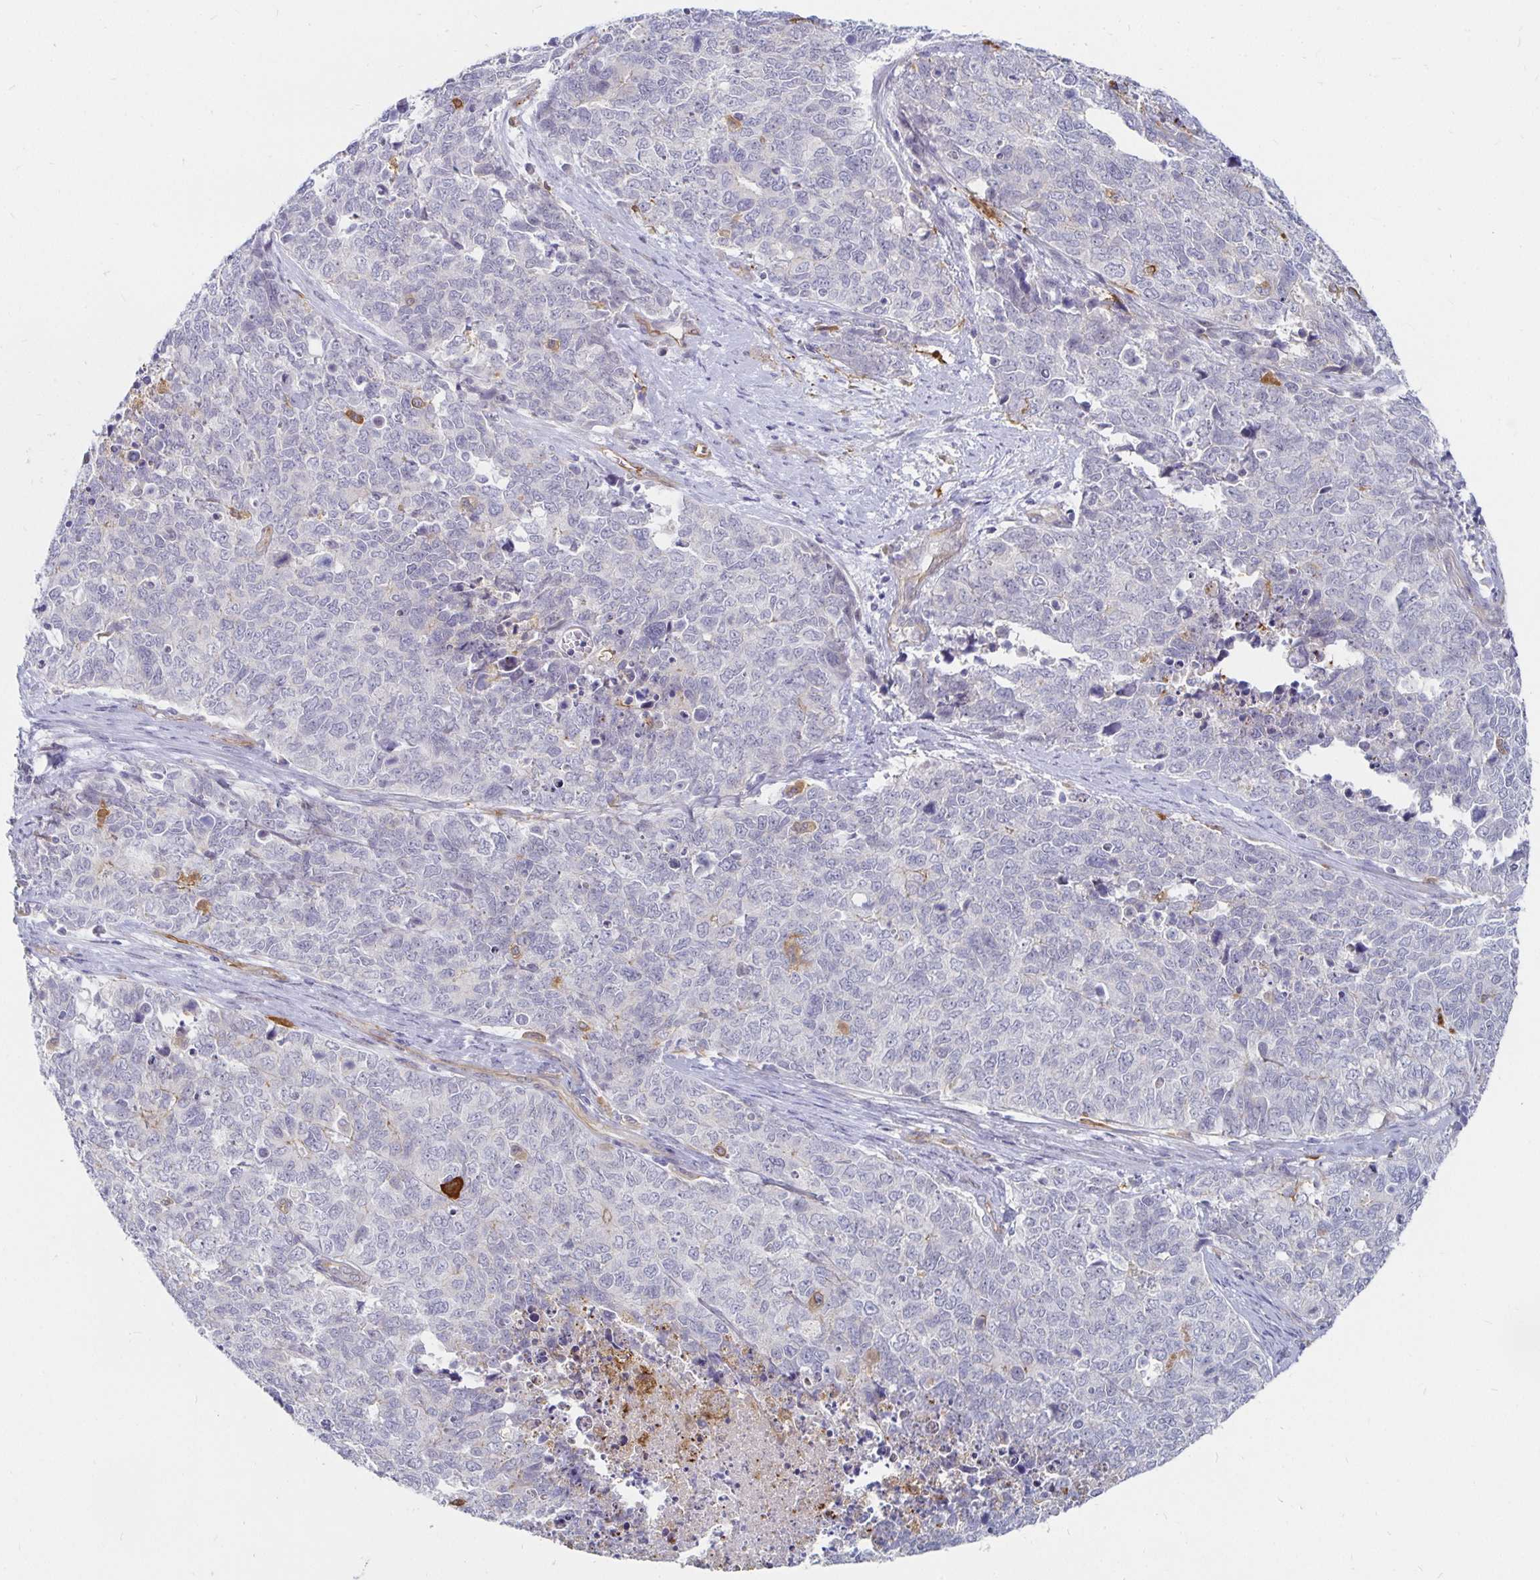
{"staining": {"intensity": "negative", "quantity": "none", "location": "none"}, "tissue": "cervical cancer", "cell_type": "Tumor cells", "image_type": "cancer", "snomed": [{"axis": "morphology", "description": "Adenocarcinoma, NOS"}, {"axis": "topography", "description": "Cervix"}], "caption": "Immunohistochemistry (IHC) image of neoplastic tissue: adenocarcinoma (cervical) stained with DAB (3,3'-diaminobenzidine) reveals no significant protein positivity in tumor cells.", "gene": "CCDC85A", "patient": {"sex": "female", "age": 63}}